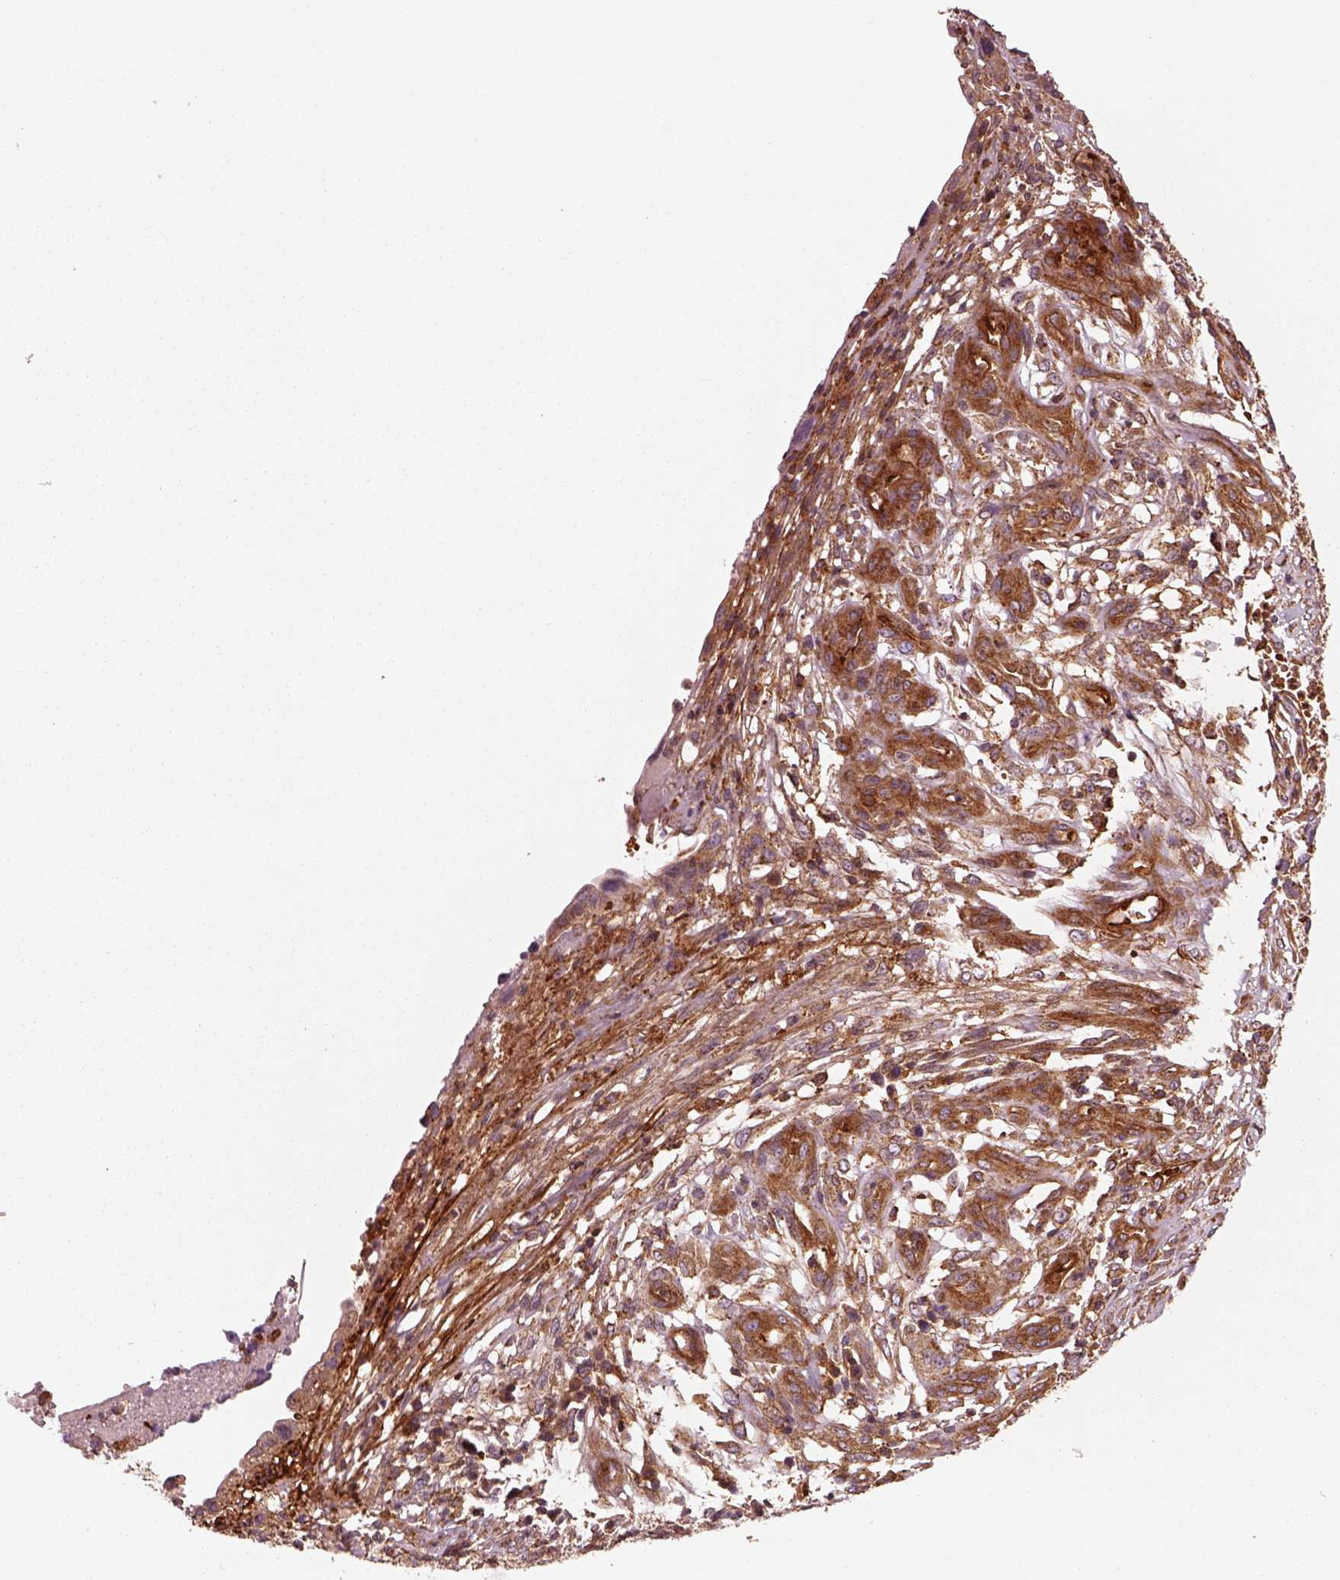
{"staining": {"intensity": "strong", "quantity": "<25%", "location": "cytoplasmic/membranous"}, "tissue": "stomach cancer", "cell_type": "Tumor cells", "image_type": "cancer", "snomed": [{"axis": "morphology", "description": "Adenocarcinoma, NOS"}, {"axis": "topography", "description": "Stomach, upper"}], "caption": "Human stomach adenocarcinoma stained with a protein marker reveals strong staining in tumor cells.", "gene": "WASHC2A", "patient": {"sex": "female", "age": 67}}